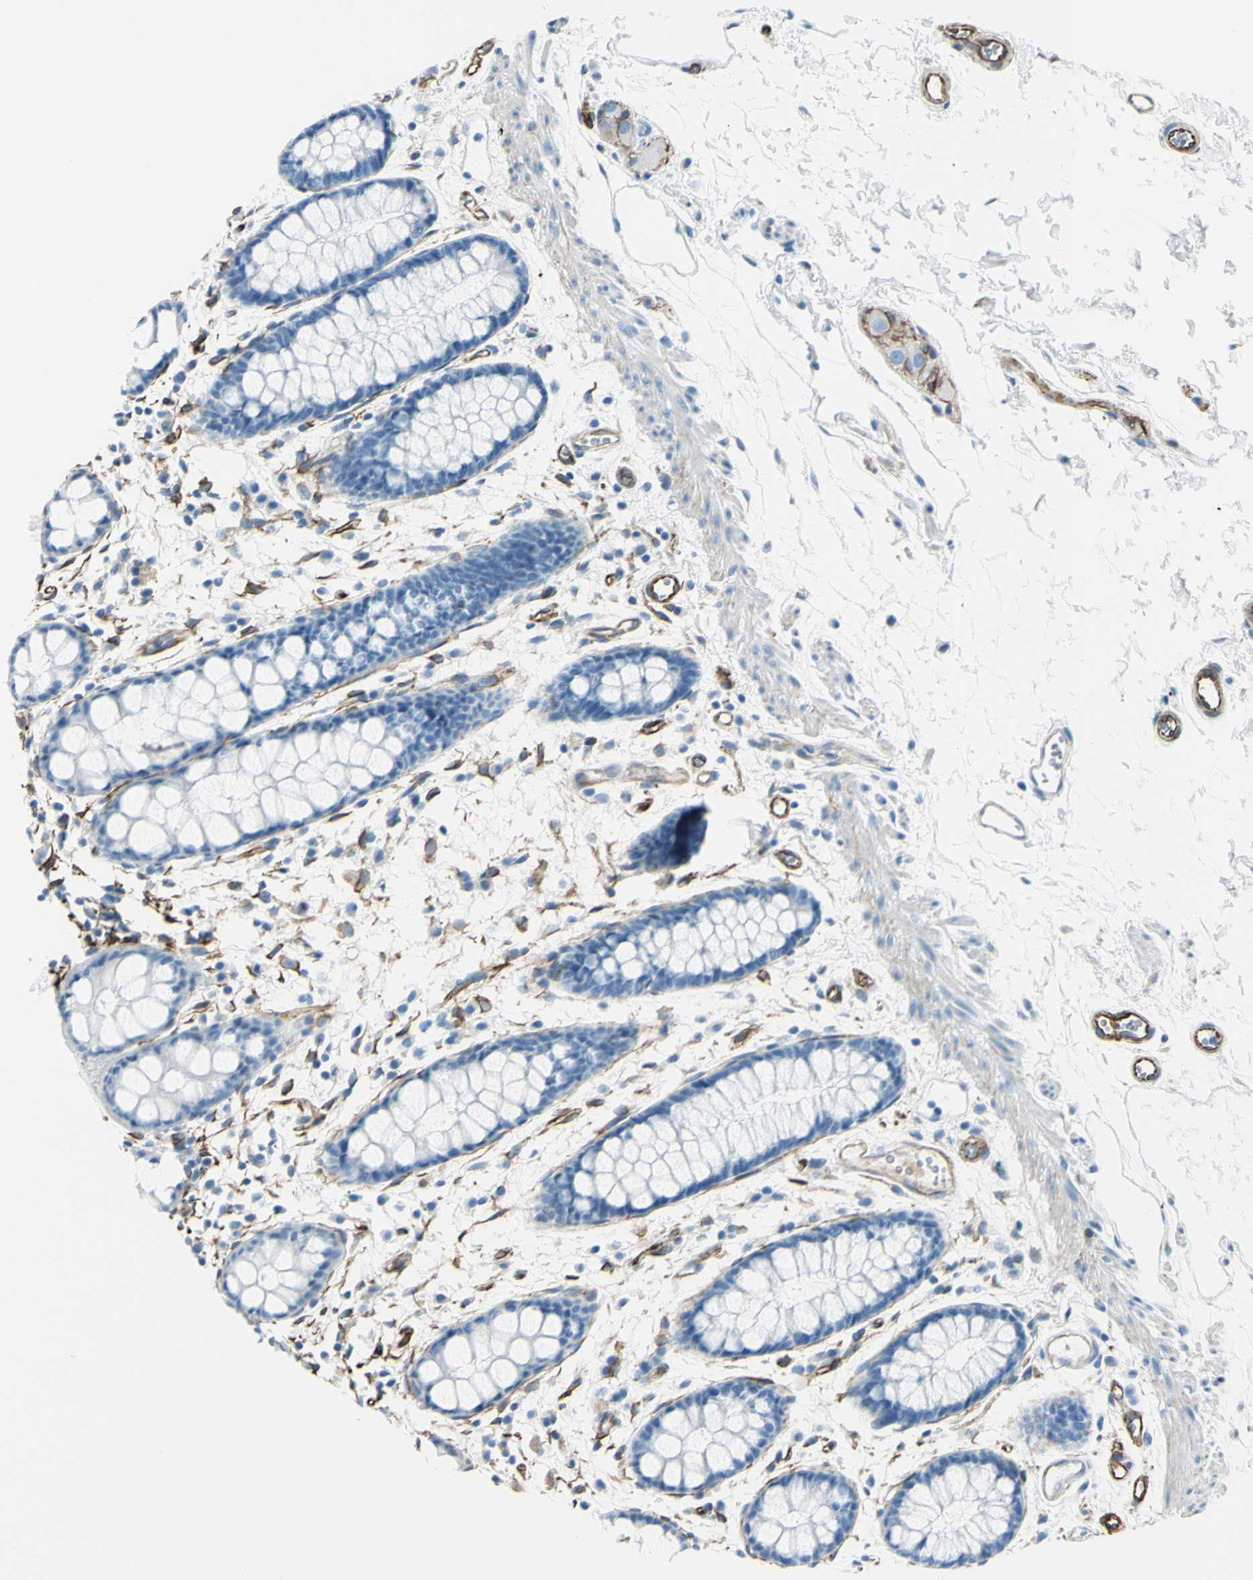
{"staining": {"intensity": "negative", "quantity": "none", "location": "none"}, "tissue": "rectum", "cell_type": "Glandular cells", "image_type": "normal", "snomed": [{"axis": "morphology", "description": "Normal tissue, NOS"}, {"axis": "topography", "description": "Rectum"}], "caption": "Immunohistochemical staining of benign rectum demonstrates no significant staining in glandular cells.", "gene": "PTH2R", "patient": {"sex": "female", "age": 66}}